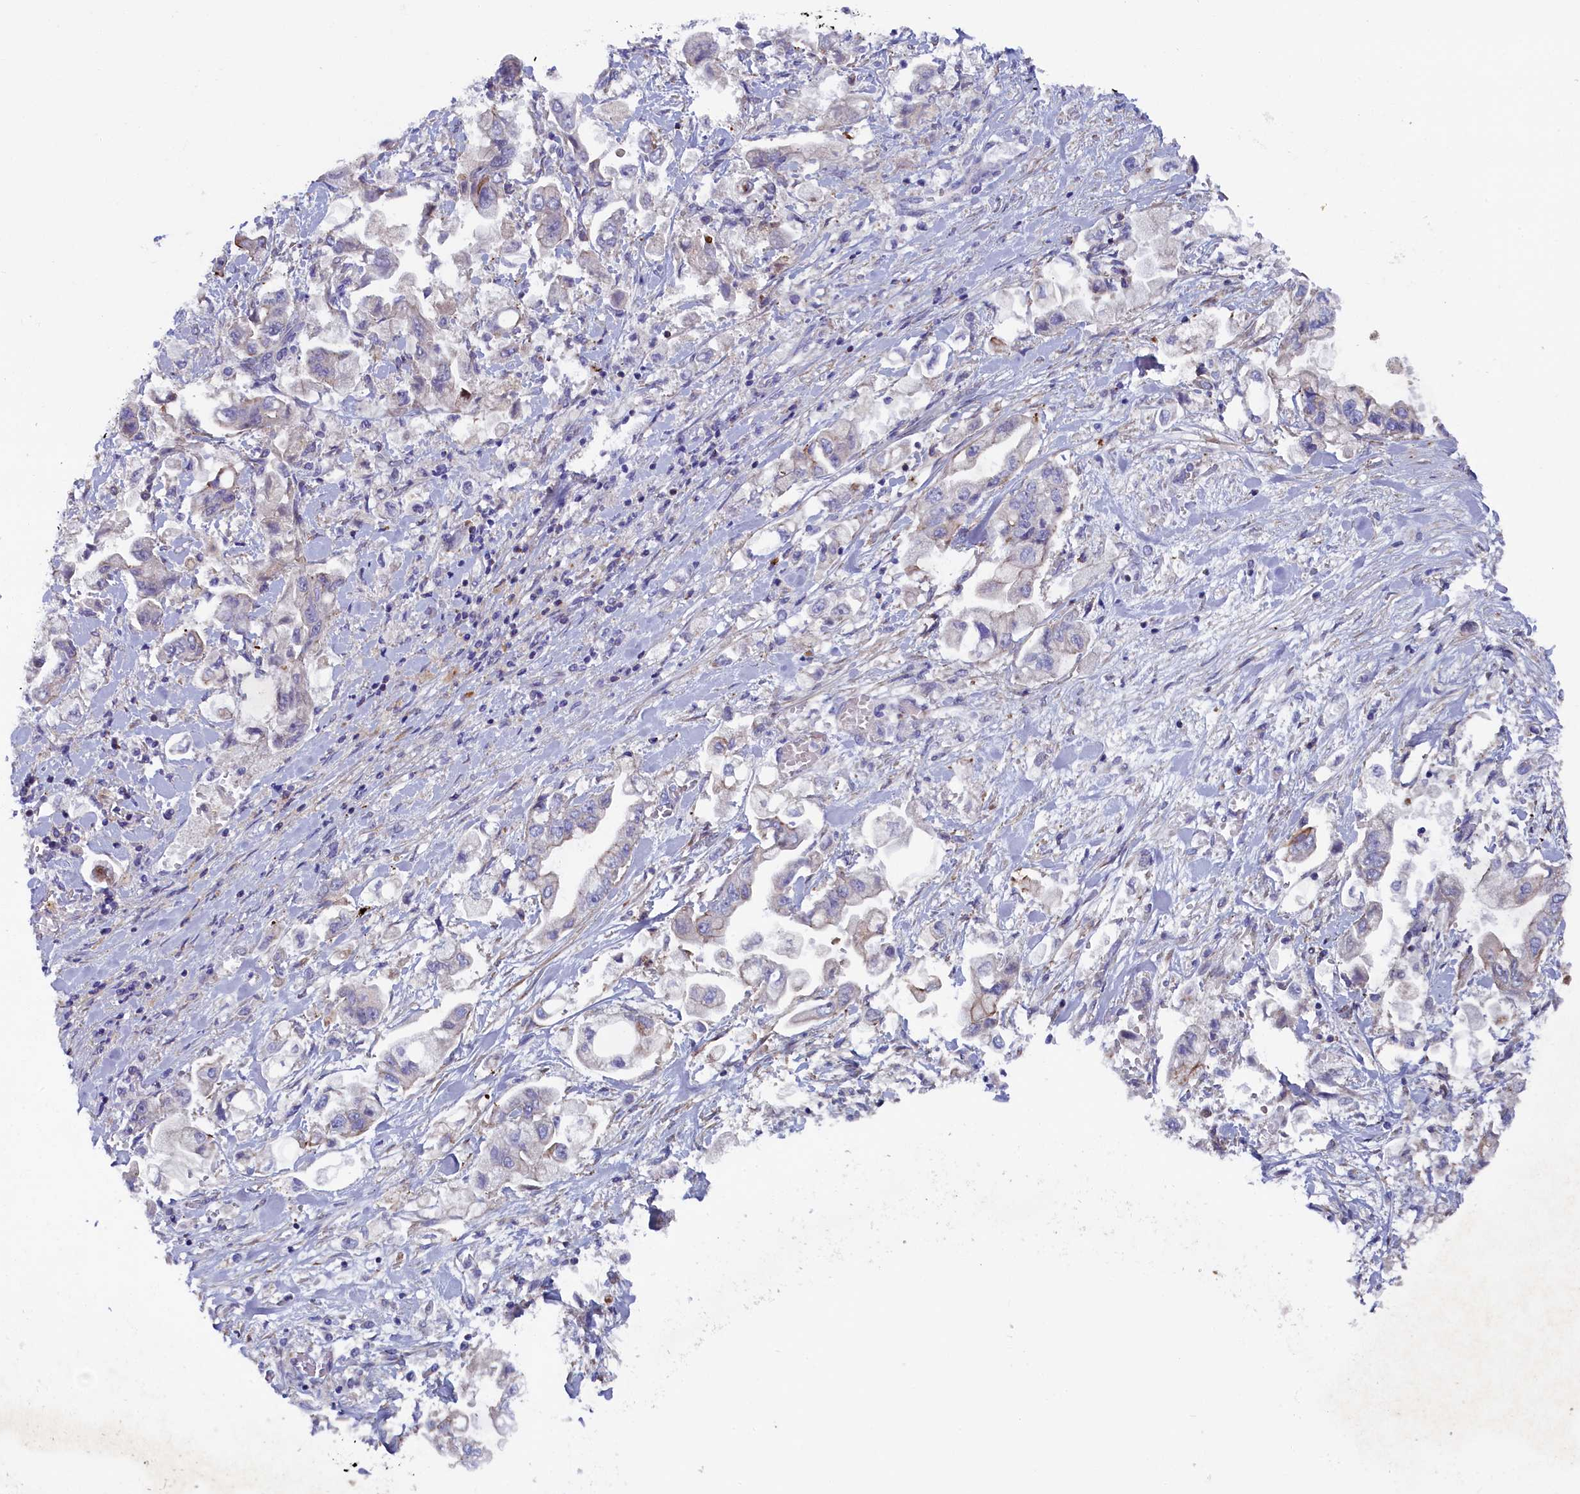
{"staining": {"intensity": "negative", "quantity": "none", "location": "none"}, "tissue": "stomach cancer", "cell_type": "Tumor cells", "image_type": "cancer", "snomed": [{"axis": "morphology", "description": "Adenocarcinoma, NOS"}, {"axis": "topography", "description": "Stomach"}], "caption": "DAB immunohistochemical staining of stomach cancer (adenocarcinoma) shows no significant expression in tumor cells.", "gene": "NUDT7", "patient": {"sex": "male", "age": 62}}